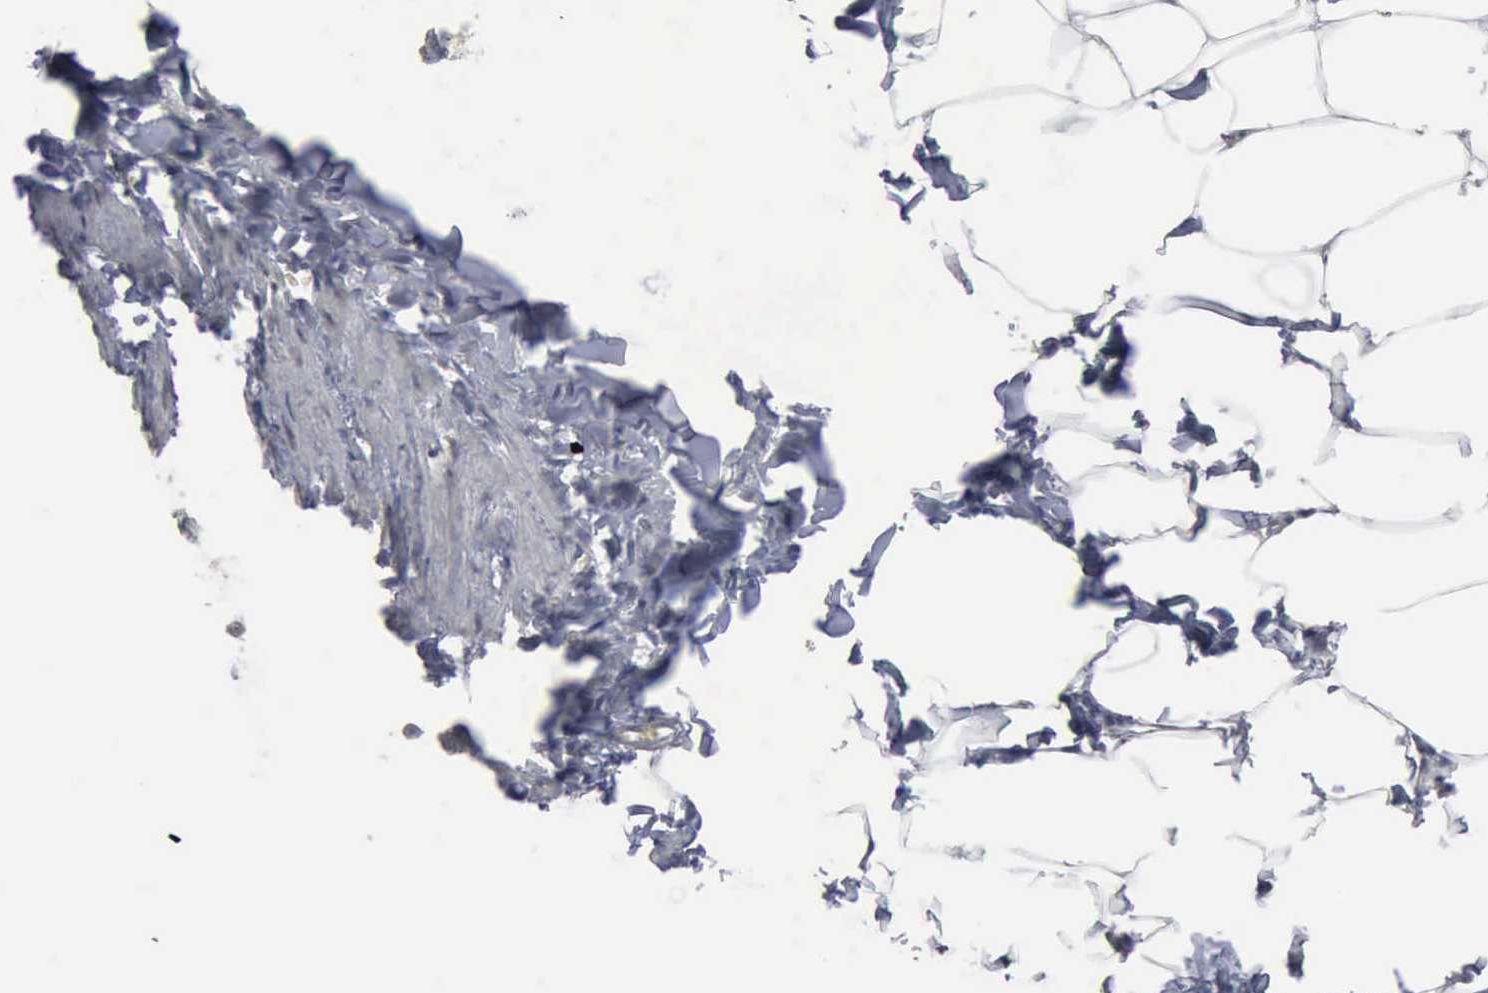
{"staining": {"intensity": "moderate", "quantity": ">75%", "location": "nuclear"}, "tissue": "adipose tissue", "cell_type": "Adipocytes", "image_type": "normal", "snomed": [{"axis": "morphology", "description": "Normal tissue, NOS"}, {"axis": "topography", "description": "Vascular tissue"}], "caption": "Immunohistochemistry (IHC) of normal human adipose tissue displays medium levels of moderate nuclear positivity in about >75% of adipocytes.", "gene": "XPA", "patient": {"sex": "male", "age": 41}}